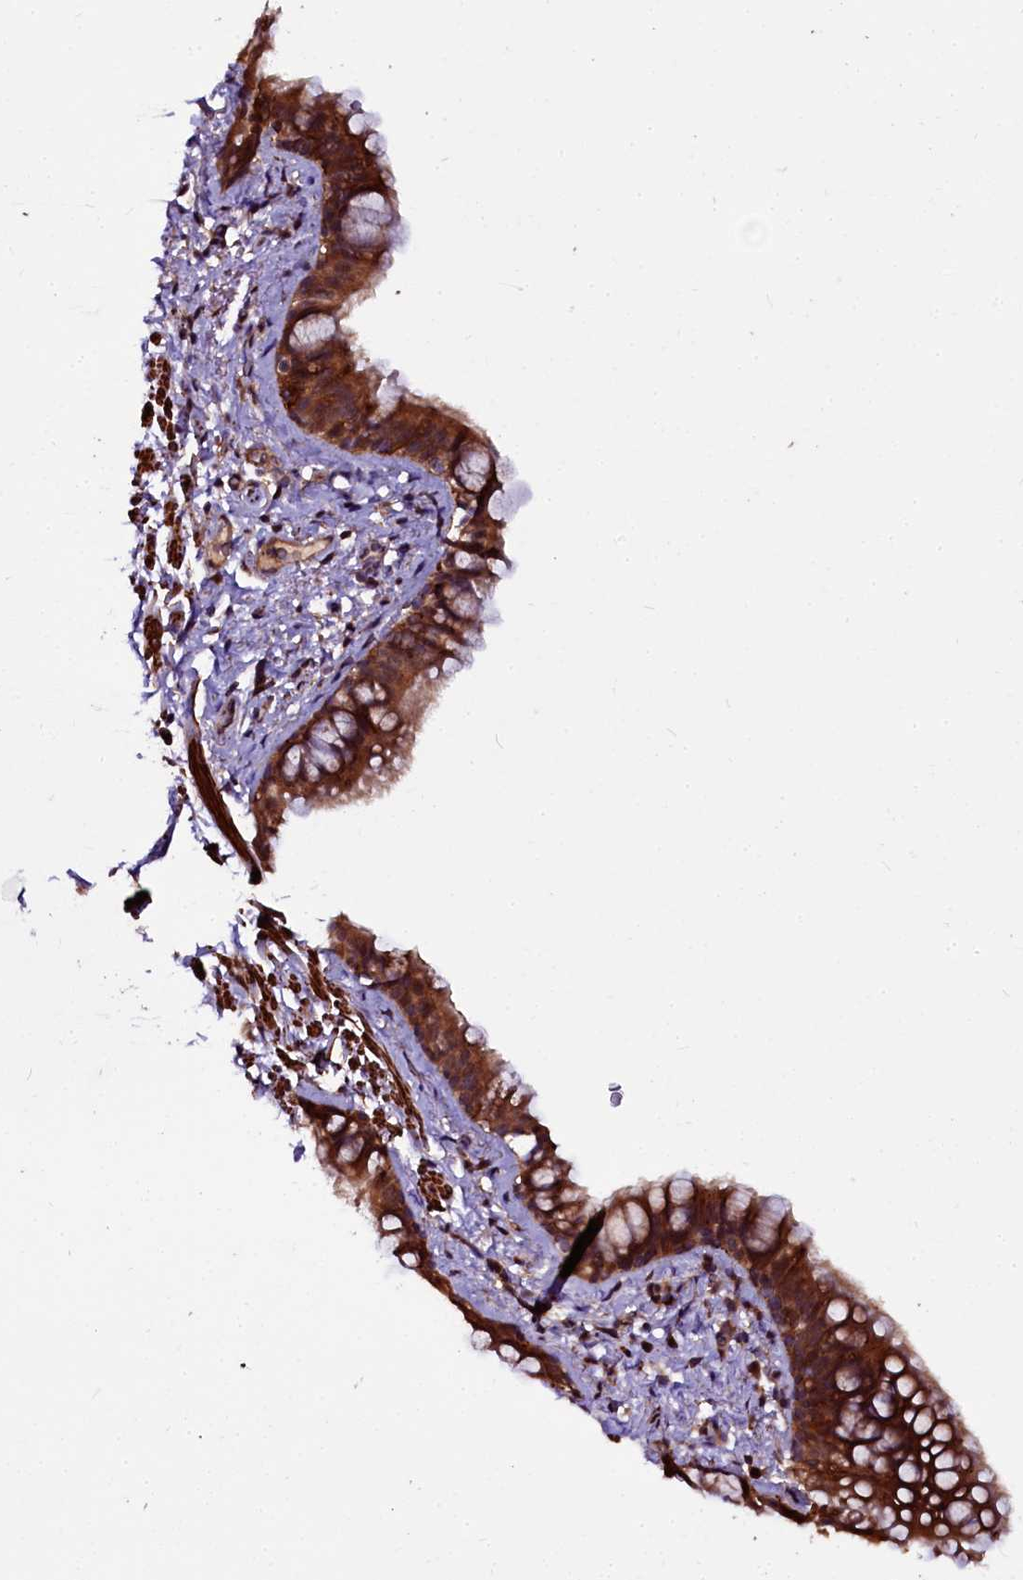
{"staining": {"intensity": "strong", "quantity": ">75%", "location": "cytoplasmic/membranous,nuclear"}, "tissue": "bronchus", "cell_type": "Respiratory epithelial cells", "image_type": "normal", "snomed": [{"axis": "morphology", "description": "Normal tissue, NOS"}, {"axis": "topography", "description": "Cartilage tissue"}, {"axis": "topography", "description": "Bronchus"}], "caption": "About >75% of respiratory epithelial cells in normal human bronchus display strong cytoplasmic/membranous,nuclear protein expression as visualized by brown immunohistochemical staining.", "gene": "N4BP1", "patient": {"sex": "female", "age": 36}}